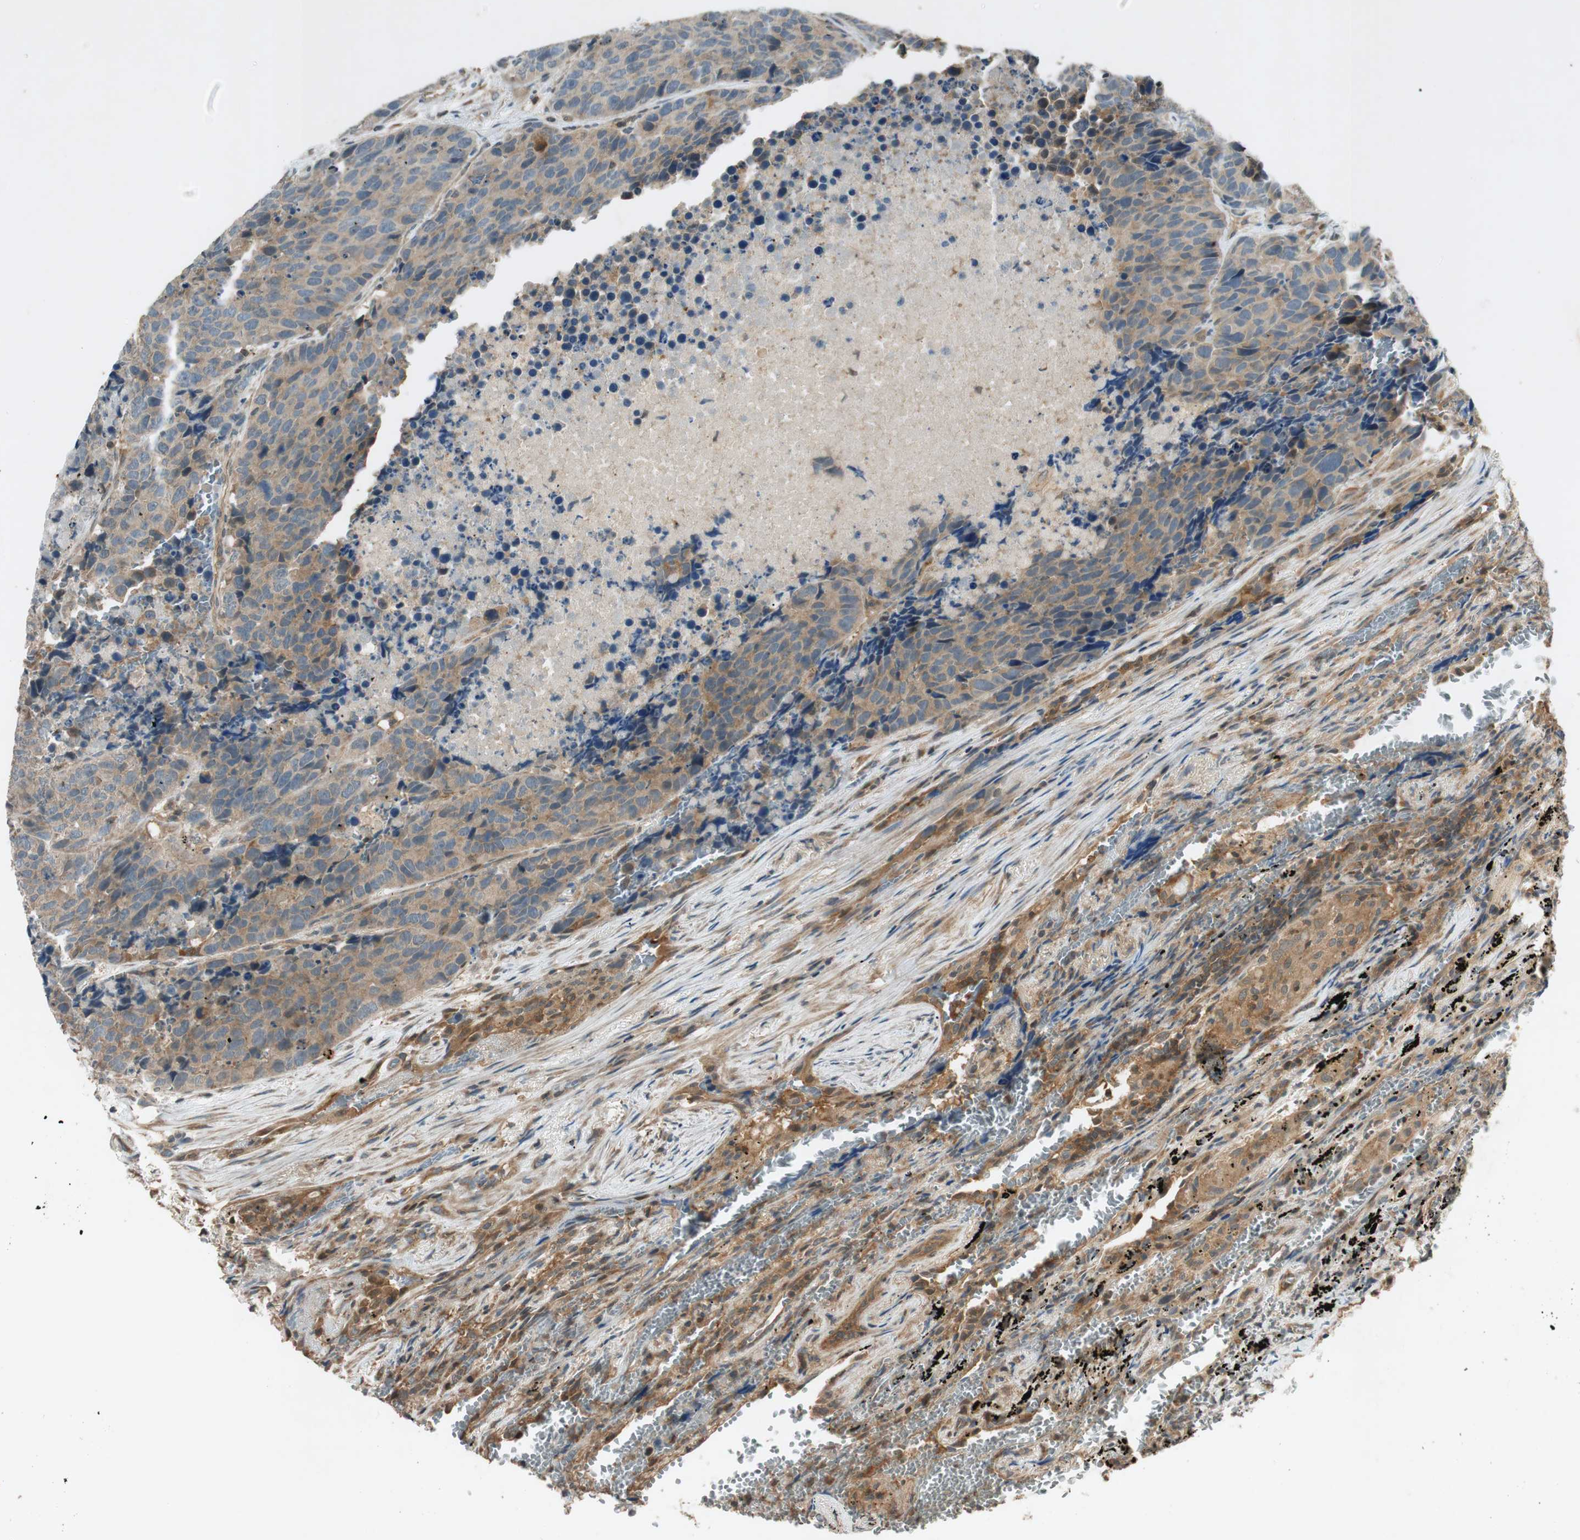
{"staining": {"intensity": "weak", "quantity": ">75%", "location": "cytoplasmic/membranous"}, "tissue": "carcinoid", "cell_type": "Tumor cells", "image_type": "cancer", "snomed": [{"axis": "morphology", "description": "Carcinoid, malignant, NOS"}, {"axis": "topography", "description": "Lung"}], "caption": "Human carcinoid stained for a protein (brown) displays weak cytoplasmic/membranous positive positivity in approximately >75% of tumor cells.", "gene": "EPHA8", "patient": {"sex": "male", "age": 60}}